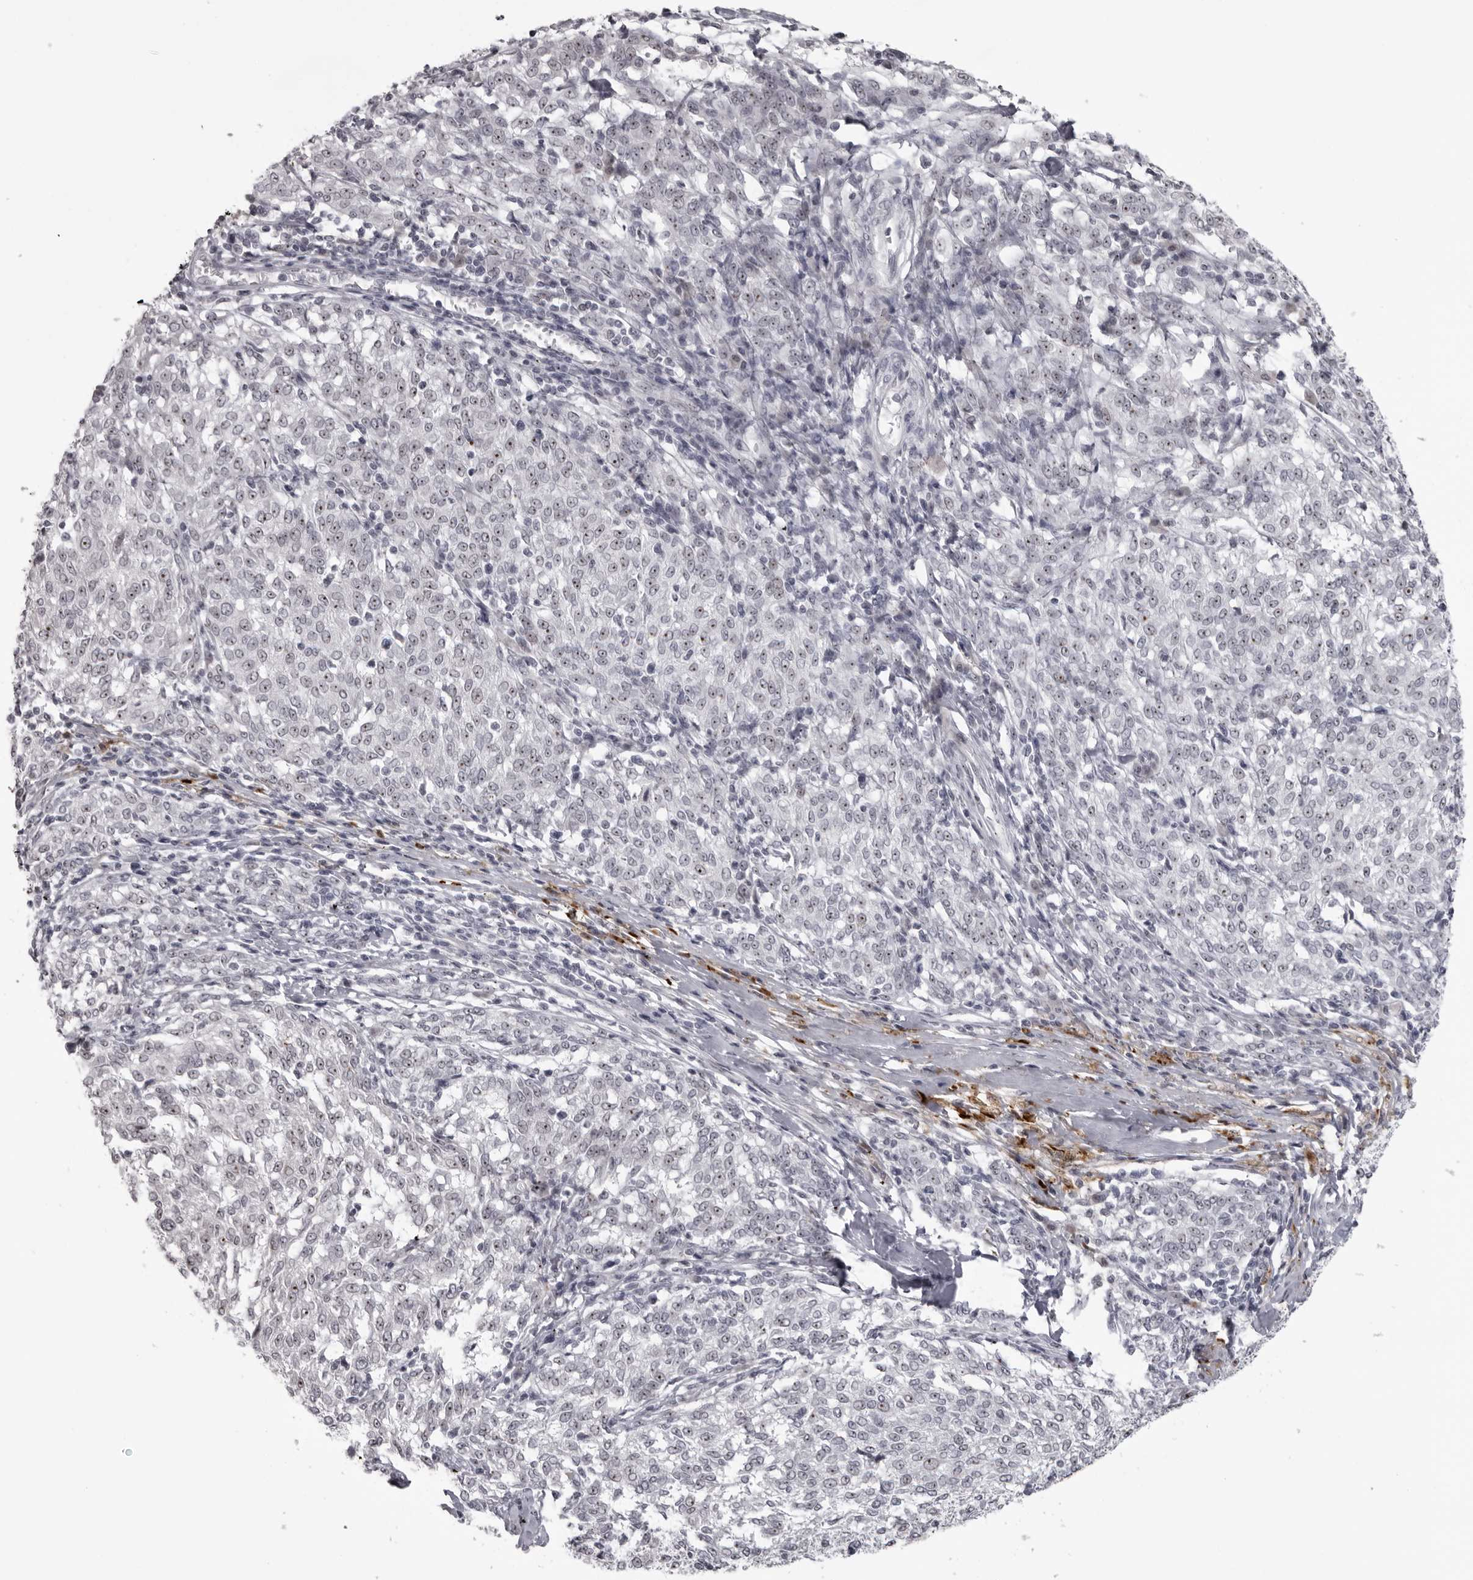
{"staining": {"intensity": "weak", "quantity": "25%-75%", "location": "nuclear"}, "tissue": "melanoma", "cell_type": "Tumor cells", "image_type": "cancer", "snomed": [{"axis": "morphology", "description": "Malignant melanoma, NOS"}, {"axis": "topography", "description": "Skin"}], "caption": "Immunohistochemistry (IHC) of human malignant melanoma shows low levels of weak nuclear staining in approximately 25%-75% of tumor cells.", "gene": "HELZ", "patient": {"sex": "female", "age": 72}}